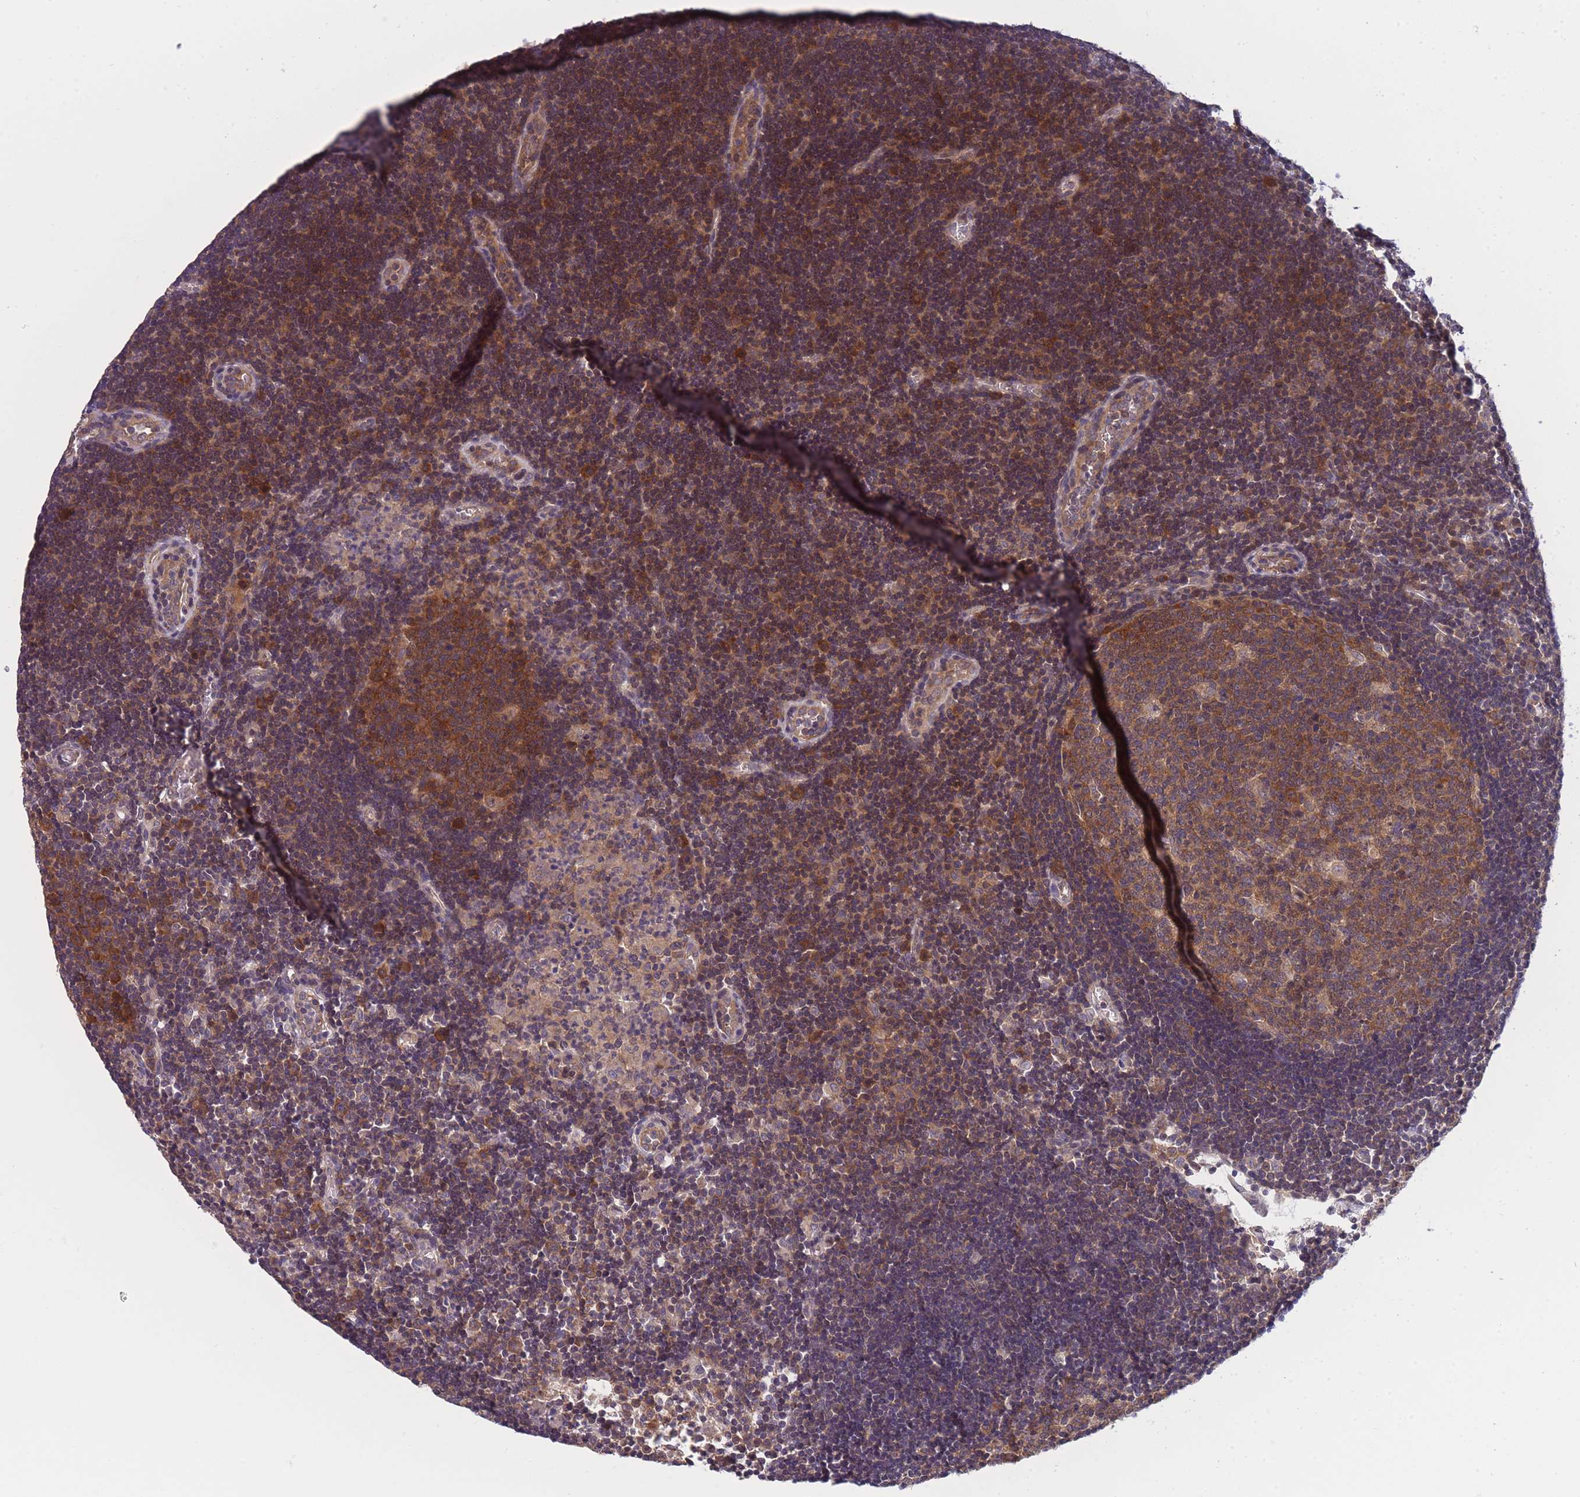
{"staining": {"intensity": "moderate", "quantity": ">75%", "location": "cytoplasmic/membranous"}, "tissue": "lymph node", "cell_type": "Germinal center cells", "image_type": "normal", "snomed": [{"axis": "morphology", "description": "Normal tissue, NOS"}, {"axis": "topography", "description": "Lymph node"}], "caption": "Moderate cytoplasmic/membranous positivity is present in about >75% of germinal center cells in benign lymph node. (DAB IHC with brightfield microscopy, high magnification).", "gene": "PFDN6", "patient": {"sex": "male", "age": 62}}